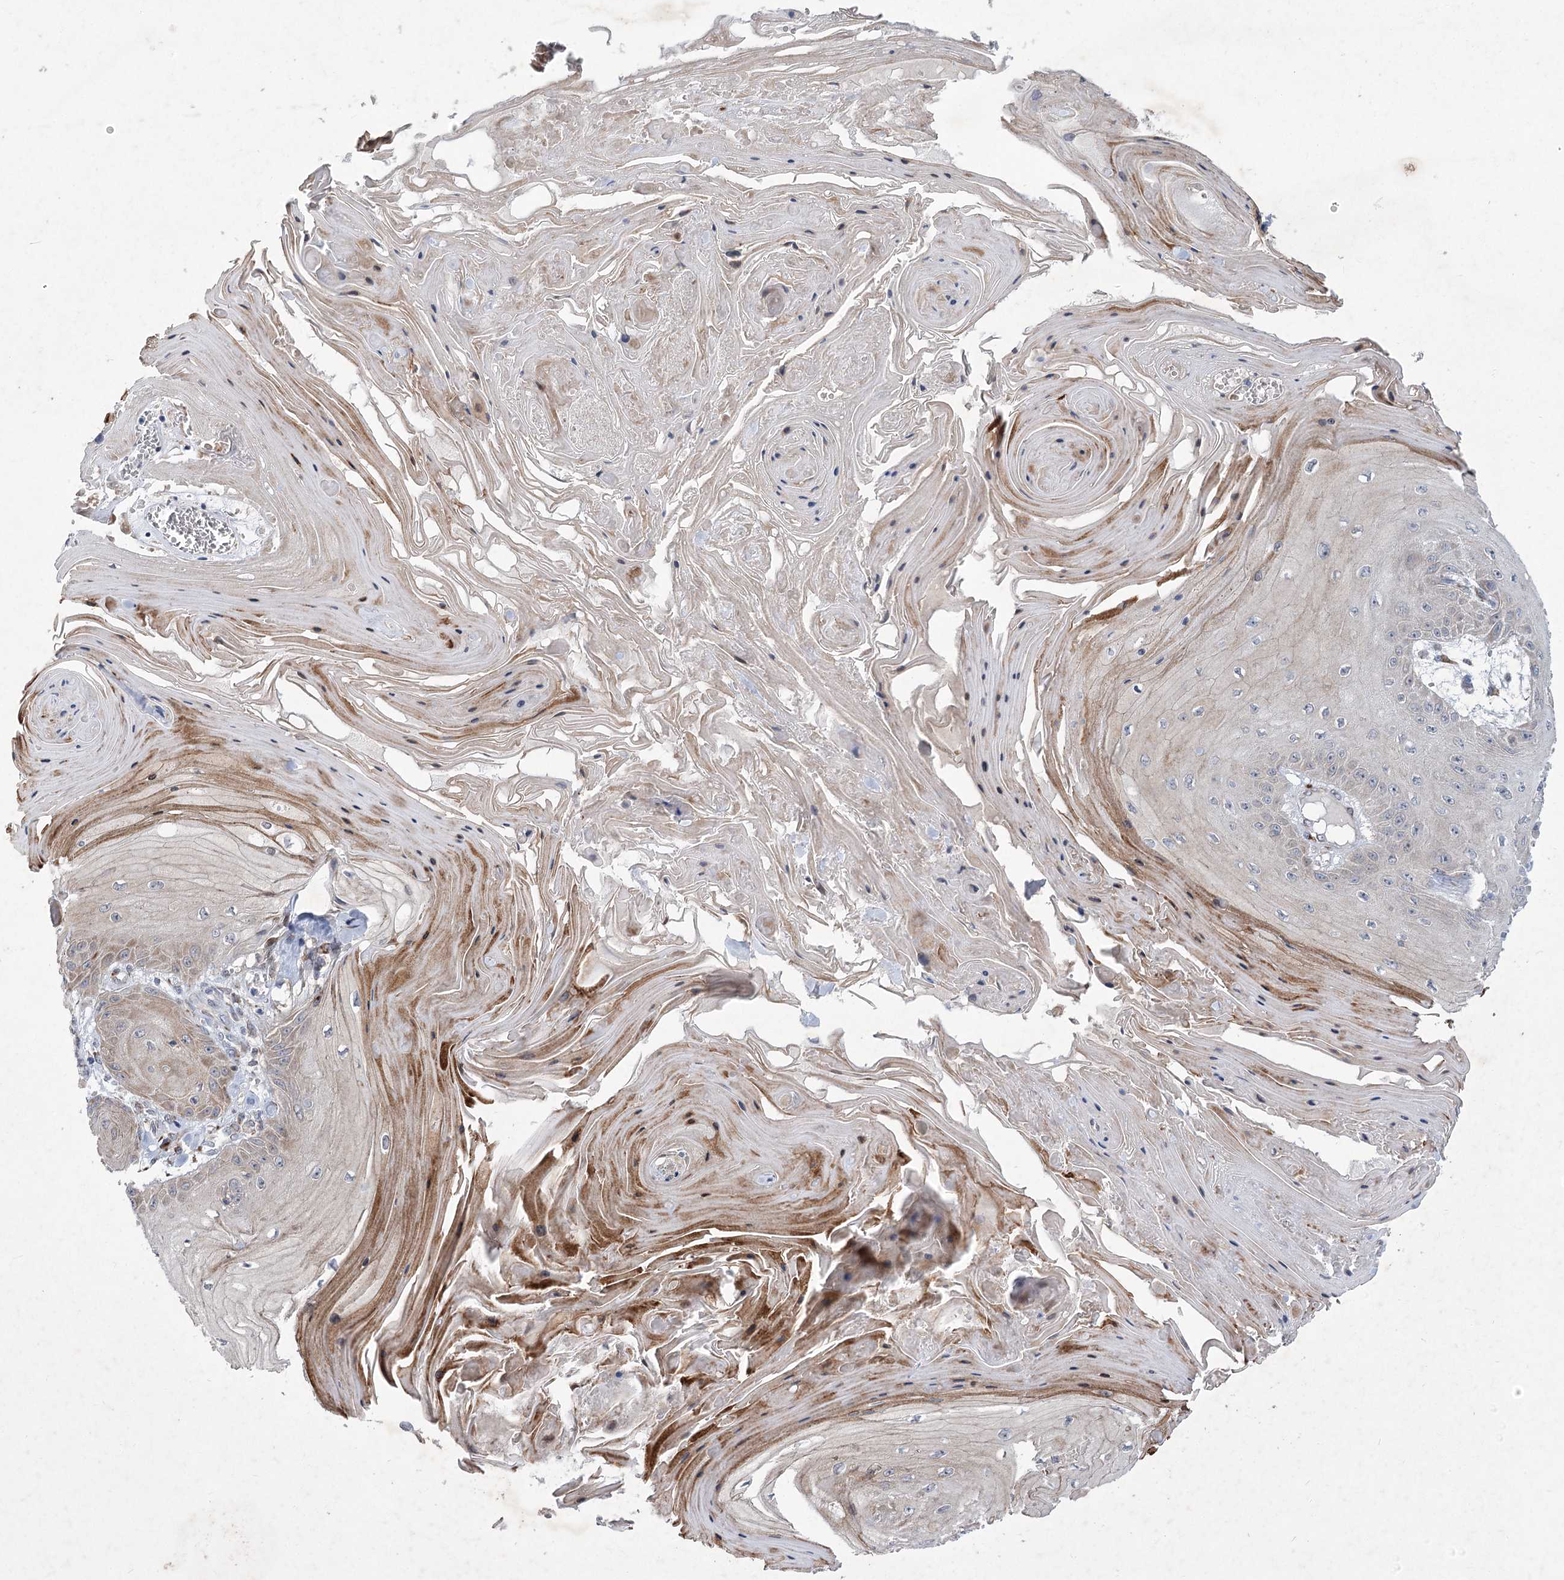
{"staining": {"intensity": "moderate", "quantity": "25%-75%", "location": "cytoplasmic/membranous"}, "tissue": "skin cancer", "cell_type": "Tumor cells", "image_type": "cancer", "snomed": [{"axis": "morphology", "description": "Squamous cell carcinoma, NOS"}, {"axis": "topography", "description": "Skin"}], "caption": "Immunohistochemical staining of human skin cancer (squamous cell carcinoma) exhibits medium levels of moderate cytoplasmic/membranous expression in about 25%-75% of tumor cells. The staining was performed using DAB (3,3'-diaminobenzidine), with brown indicating positive protein expression. Nuclei are stained blue with hematoxylin.", "gene": "GCNT4", "patient": {"sex": "male", "age": 74}}